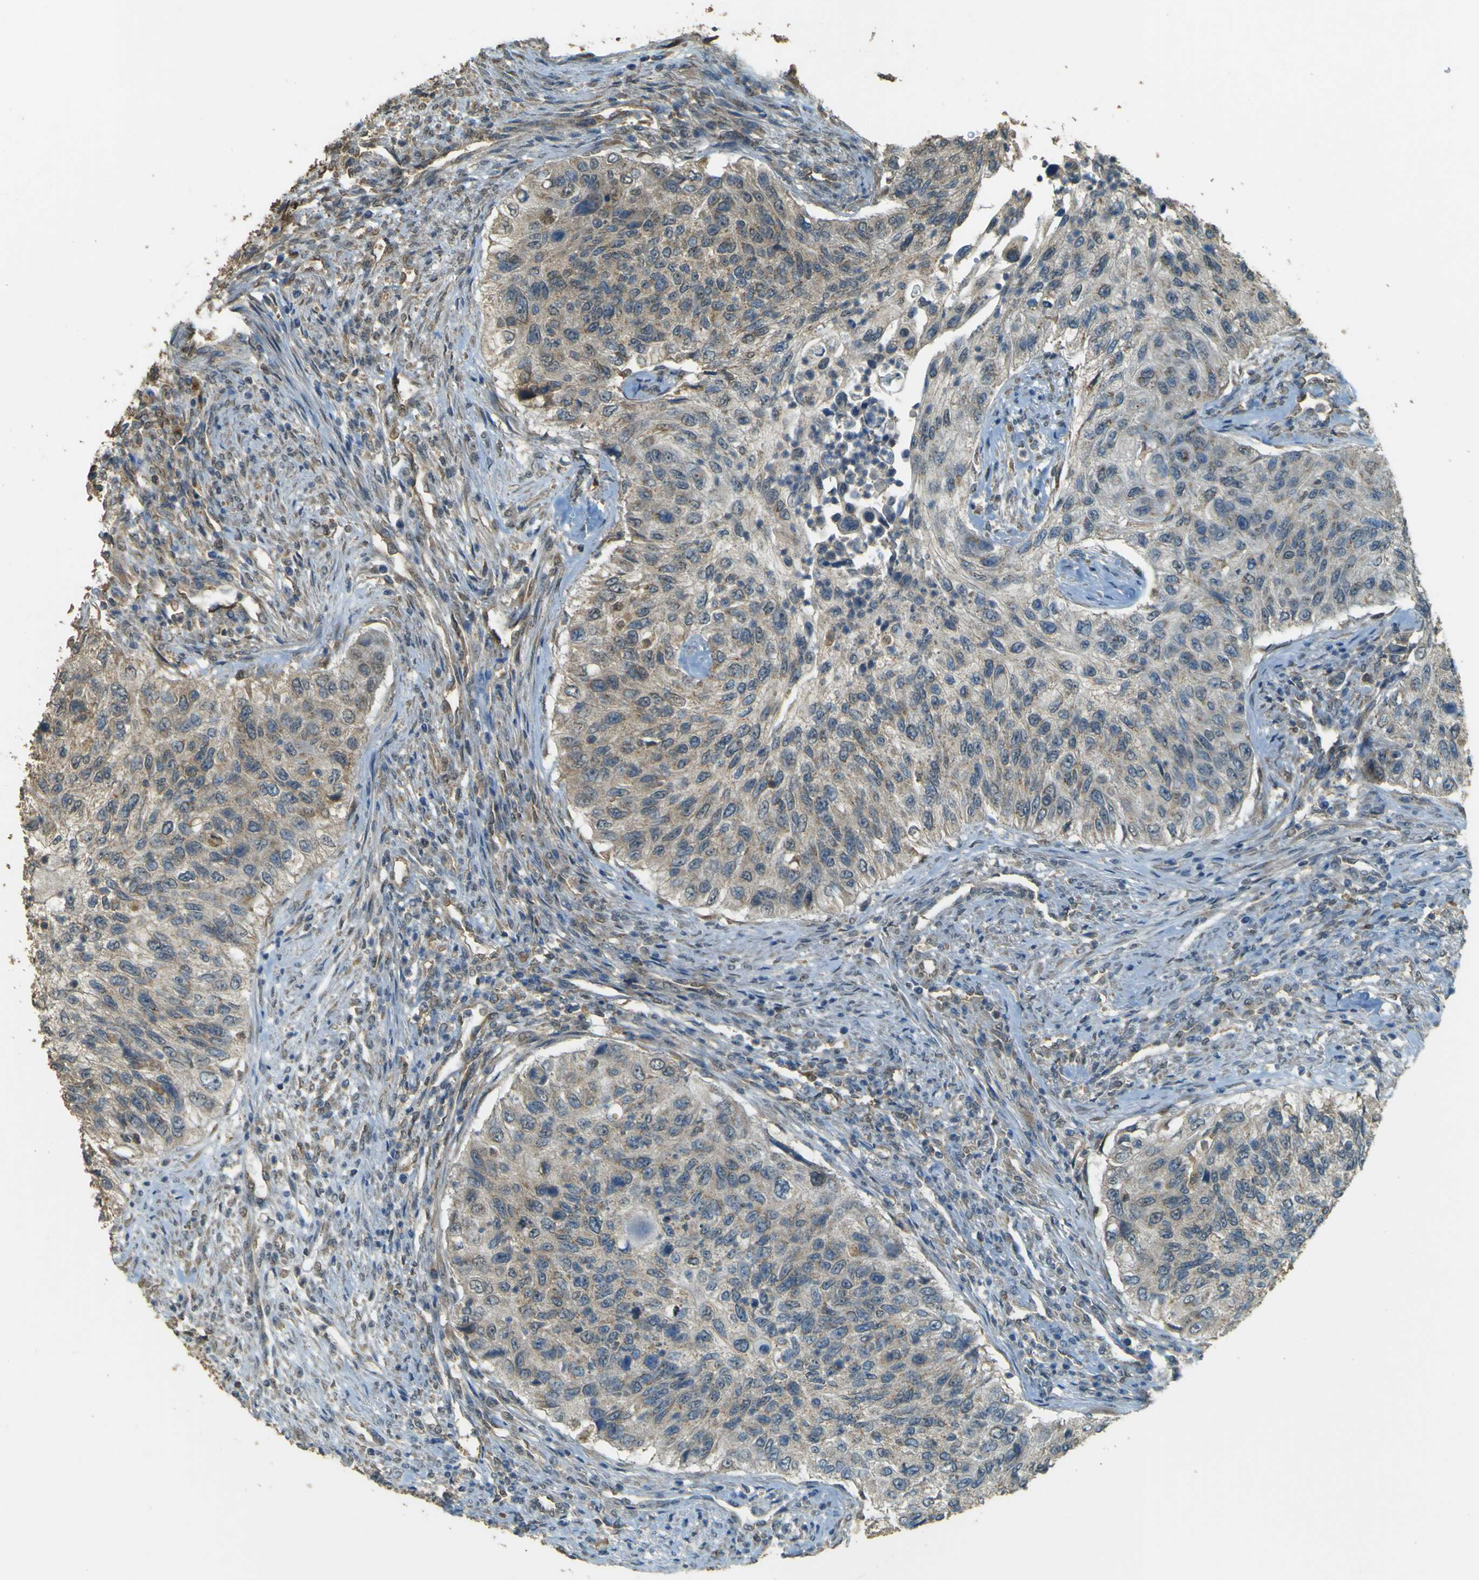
{"staining": {"intensity": "weak", "quantity": "<25%", "location": "cytoplasmic/membranous"}, "tissue": "urothelial cancer", "cell_type": "Tumor cells", "image_type": "cancer", "snomed": [{"axis": "morphology", "description": "Urothelial carcinoma, High grade"}, {"axis": "topography", "description": "Urinary bladder"}], "caption": "Tumor cells show no significant protein positivity in urothelial cancer.", "gene": "GOLGA1", "patient": {"sex": "female", "age": 60}}